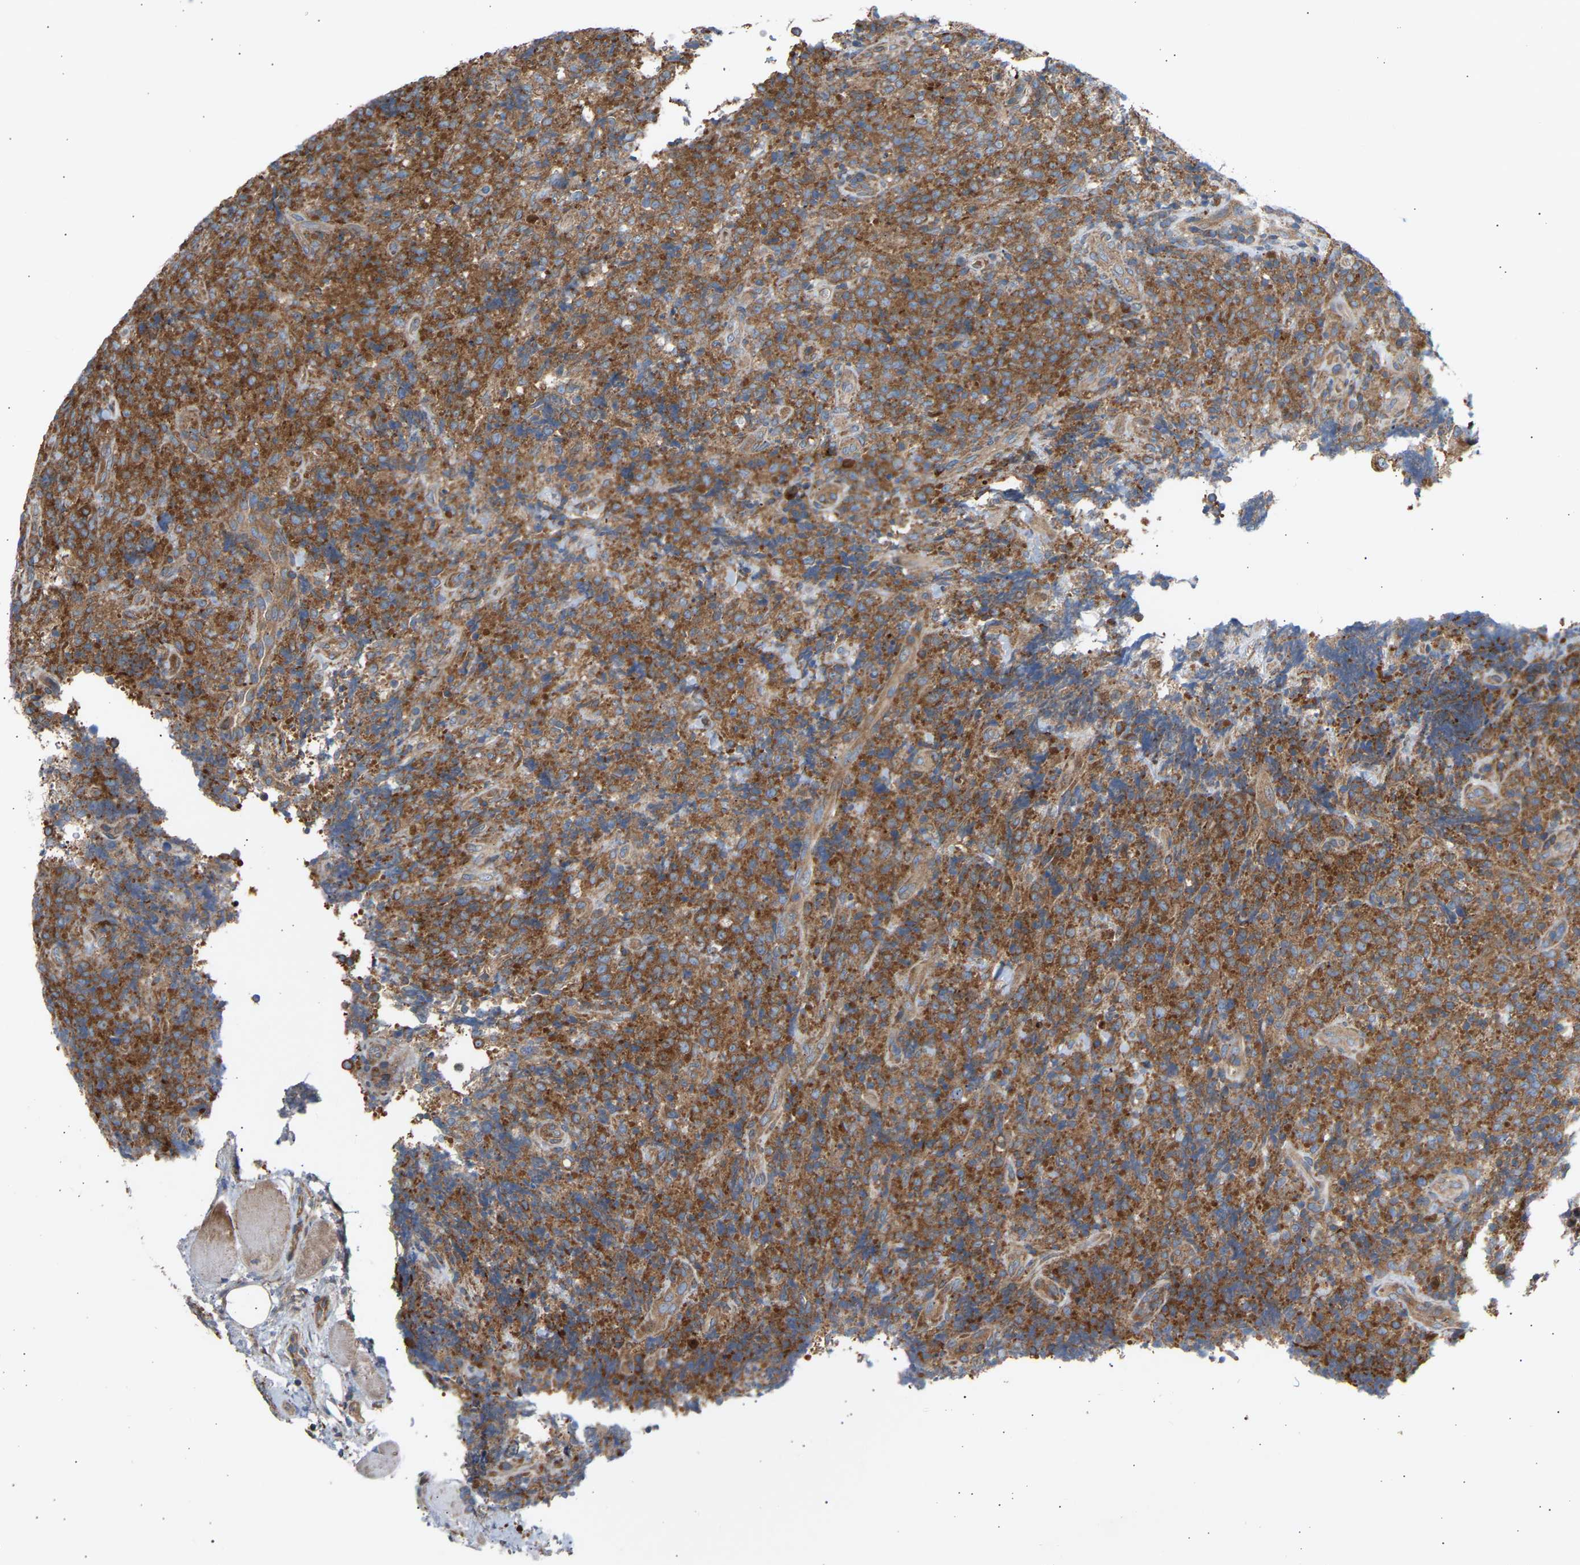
{"staining": {"intensity": "moderate", "quantity": ">75%", "location": "cytoplasmic/membranous"}, "tissue": "lymphoma", "cell_type": "Tumor cells", "image_type": "cancer", "snomed": [{"axis": "morphology", "description": "Malignant lymphoma, non-Hodgkin's type, High grade"}, {"axis": "topography", "description": "Tonsil"}], "caption": "Lymphoma stained with immunohistochemistry demonstrates moderate cytoplasmic/membranous staining in approximately >75% of tumor cells.", "gene": "GCN1", "patient": {"sex": "female", "age": 36}}